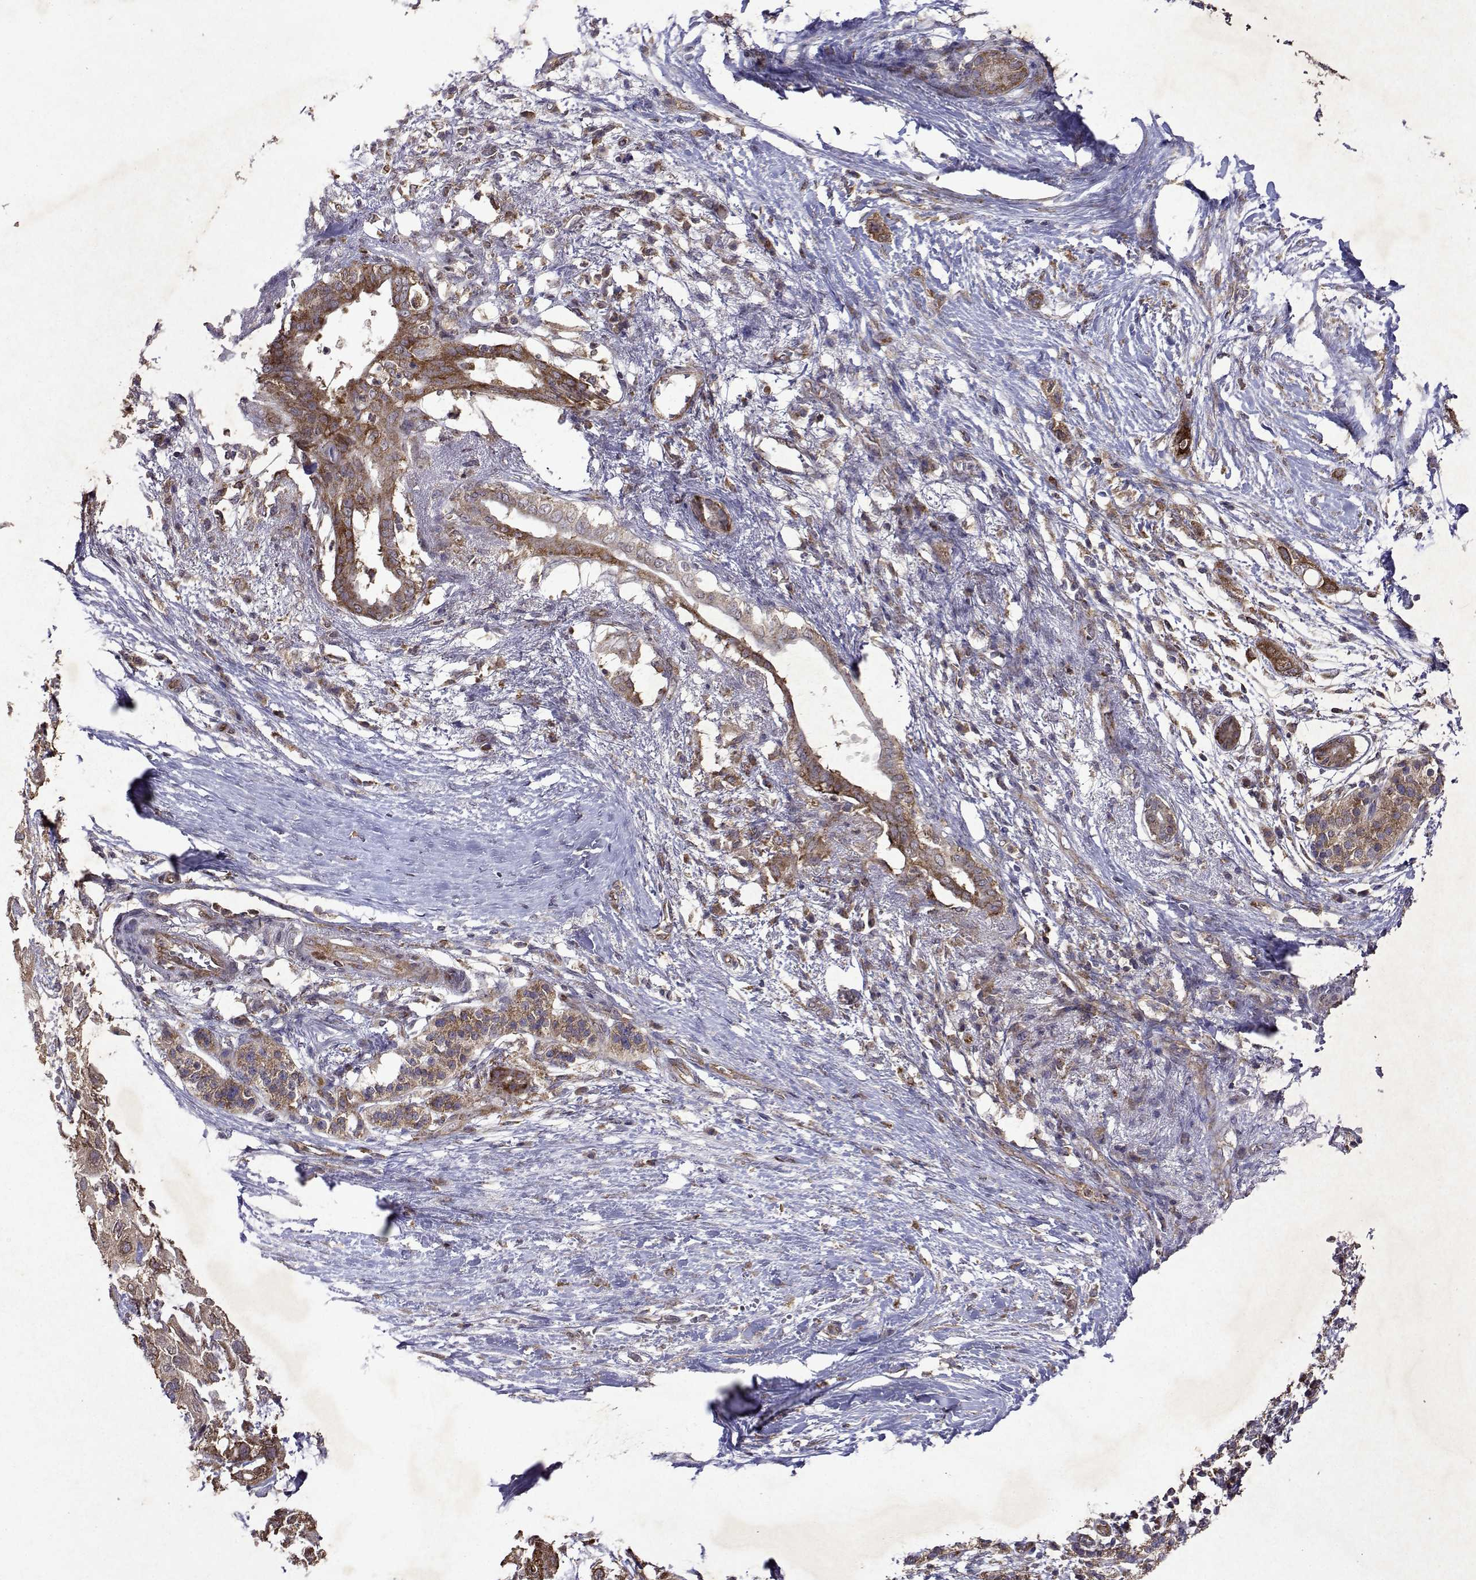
{"staining": {"intensity": "moderate", "quantity": ">75%", "location": "cytoplasmic/membranous"}, "tissue": "pancreatic cancer", "cell_type": "Tumor cells", "image_type": "cancer", "snomed": [{"axis": "morphology", "description": "Adenocarcinoma, NOS"}, {"axis": "topography", "description": "Pancreas"}], "caption": "Pancreatic cancer (adenocarcinoma) stained with a protein marker shows moderate staining in tumor cells.", "gene": "TARBP2", "patient": {"sex": "female", "age": 72}}